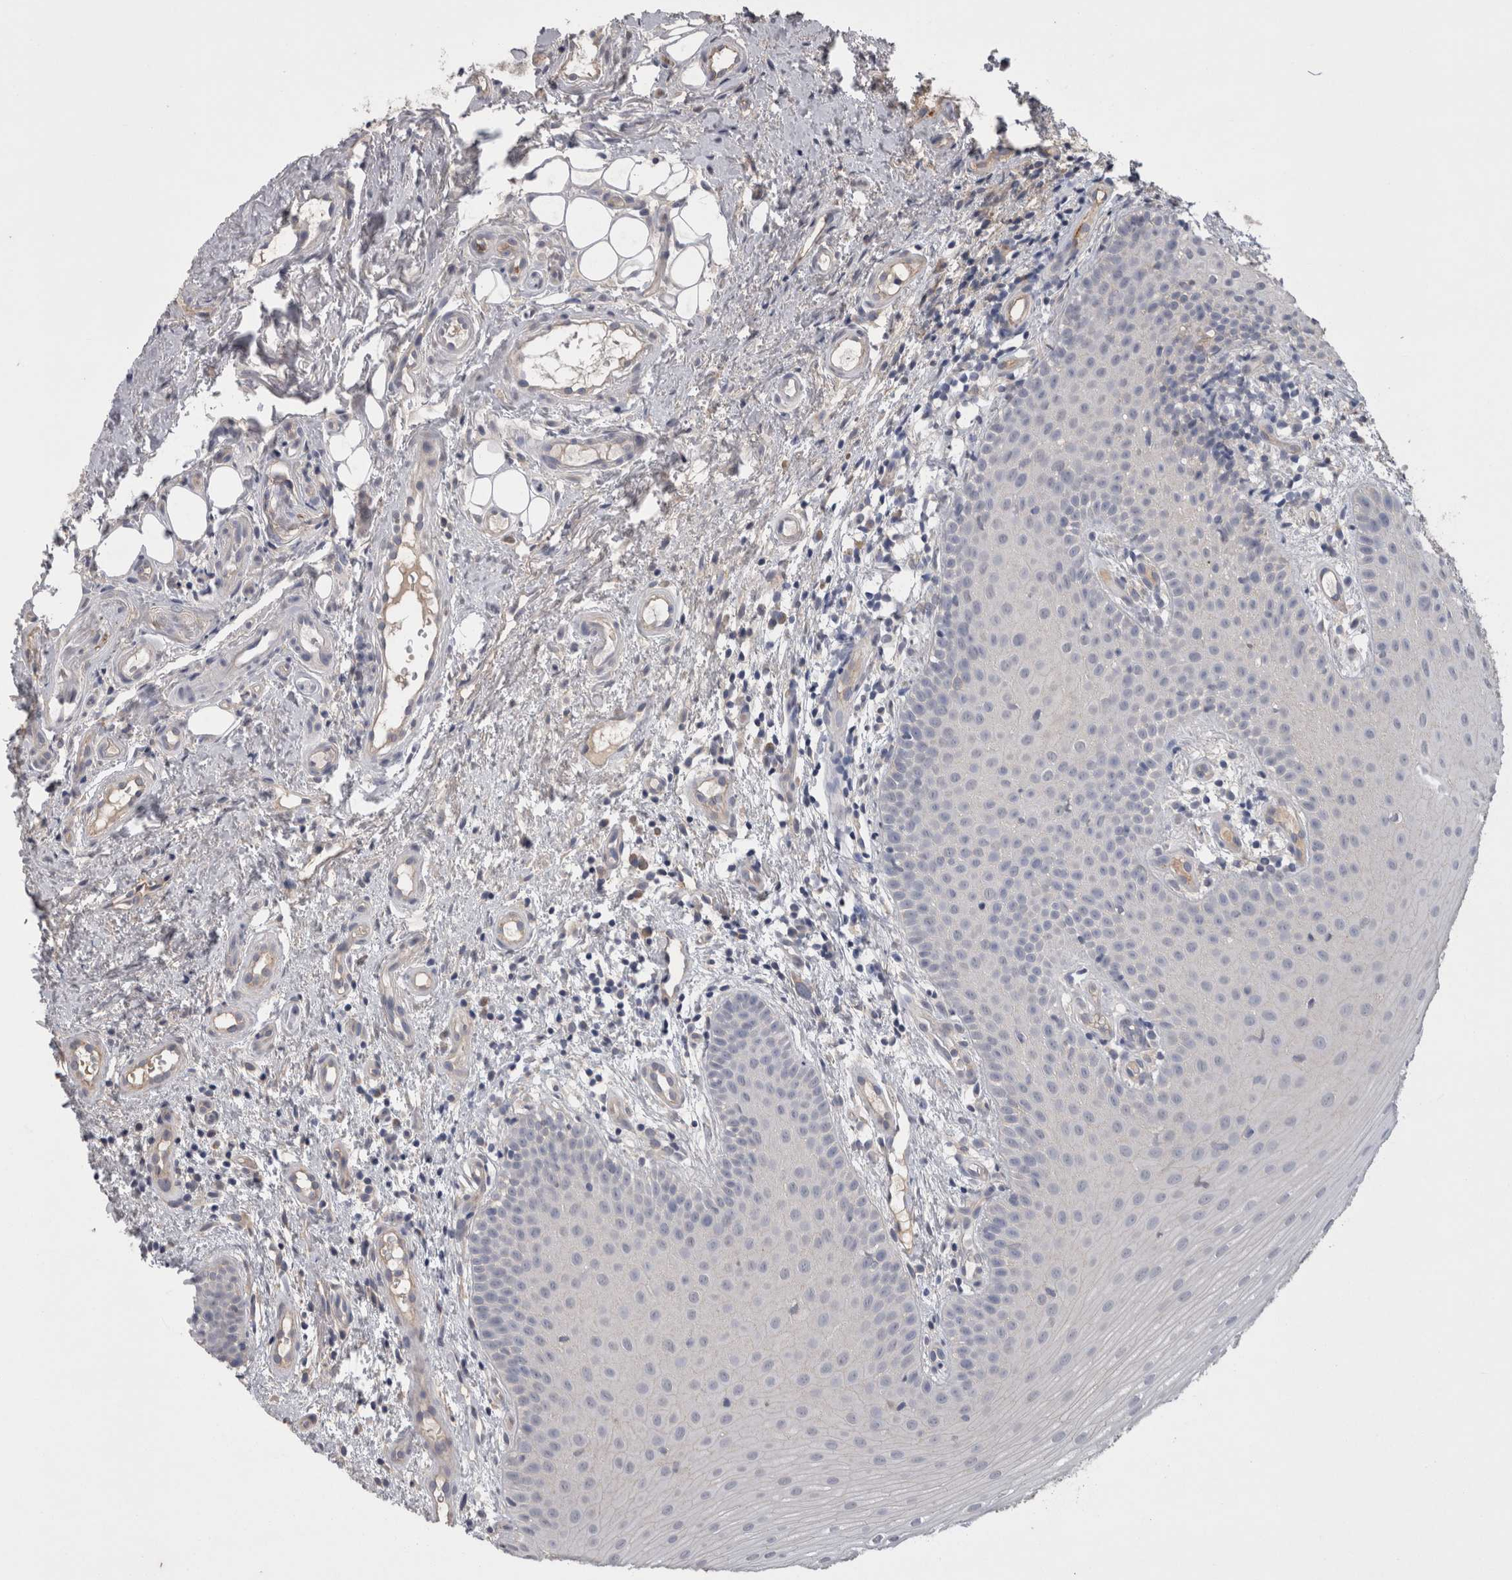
{"staining": {"intensity": "negative", "quantity": "none", "location": "none"}, "tissue": "oral mucosa", "cell_type": "Squamous epithelial cells", "image_type": "normal", "snomed": [{"axis": "morphology", "description": "Normal tissue, NOS"}, {"axis": "topography", "description": "Oral tissue"}], "caption": "The image demonstrates no staining of squamous epithelial cells in normal oral mucosa. (Brightfield microscopy of DAB (3,3'-diaminobenzidine) IHC at high magnification).", "gene": "NECTIN2", "patient": {"sex": "male", "age": 60}}